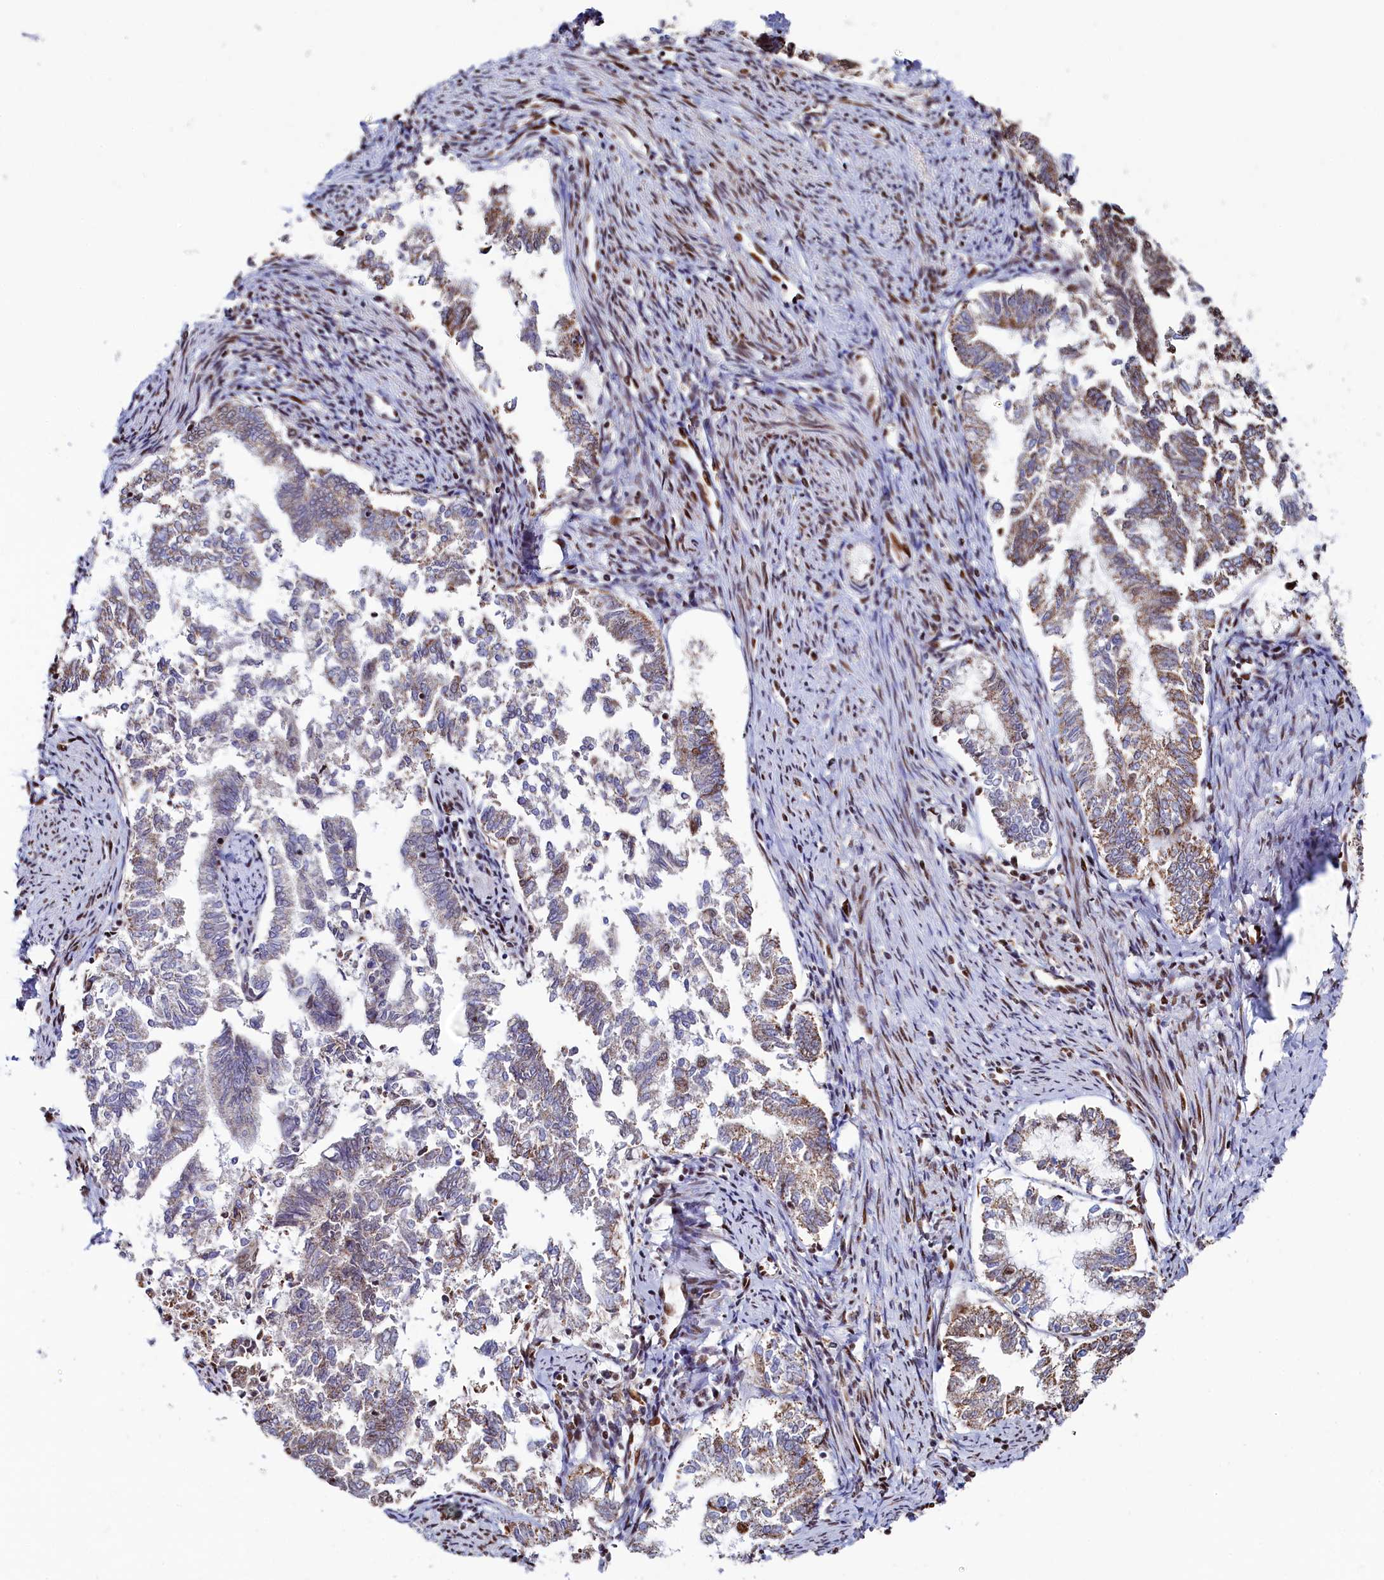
{"staining": {"intensity": "moderate", "quantity": ">75%", "location": "cytoplasmic/membranous"}, "tissue": "endometrial cancer", "cell_type": "Tumor cells", "image_type": "cancer", "snomed": [{"axis": "morphology", "description": "Adenocarcinoma, NOS"}, {"axis": "topography", "description": "Endometrium"}], "caption": "About >75% of tumor cells in adenocarcinoma (endometrial) show moderate cytoplasmic/membranous protein staining as visualized by brown immunohistochemical staining.", "gene": "HDGFL3", "patient": {"sex": "female", "age": 79}}